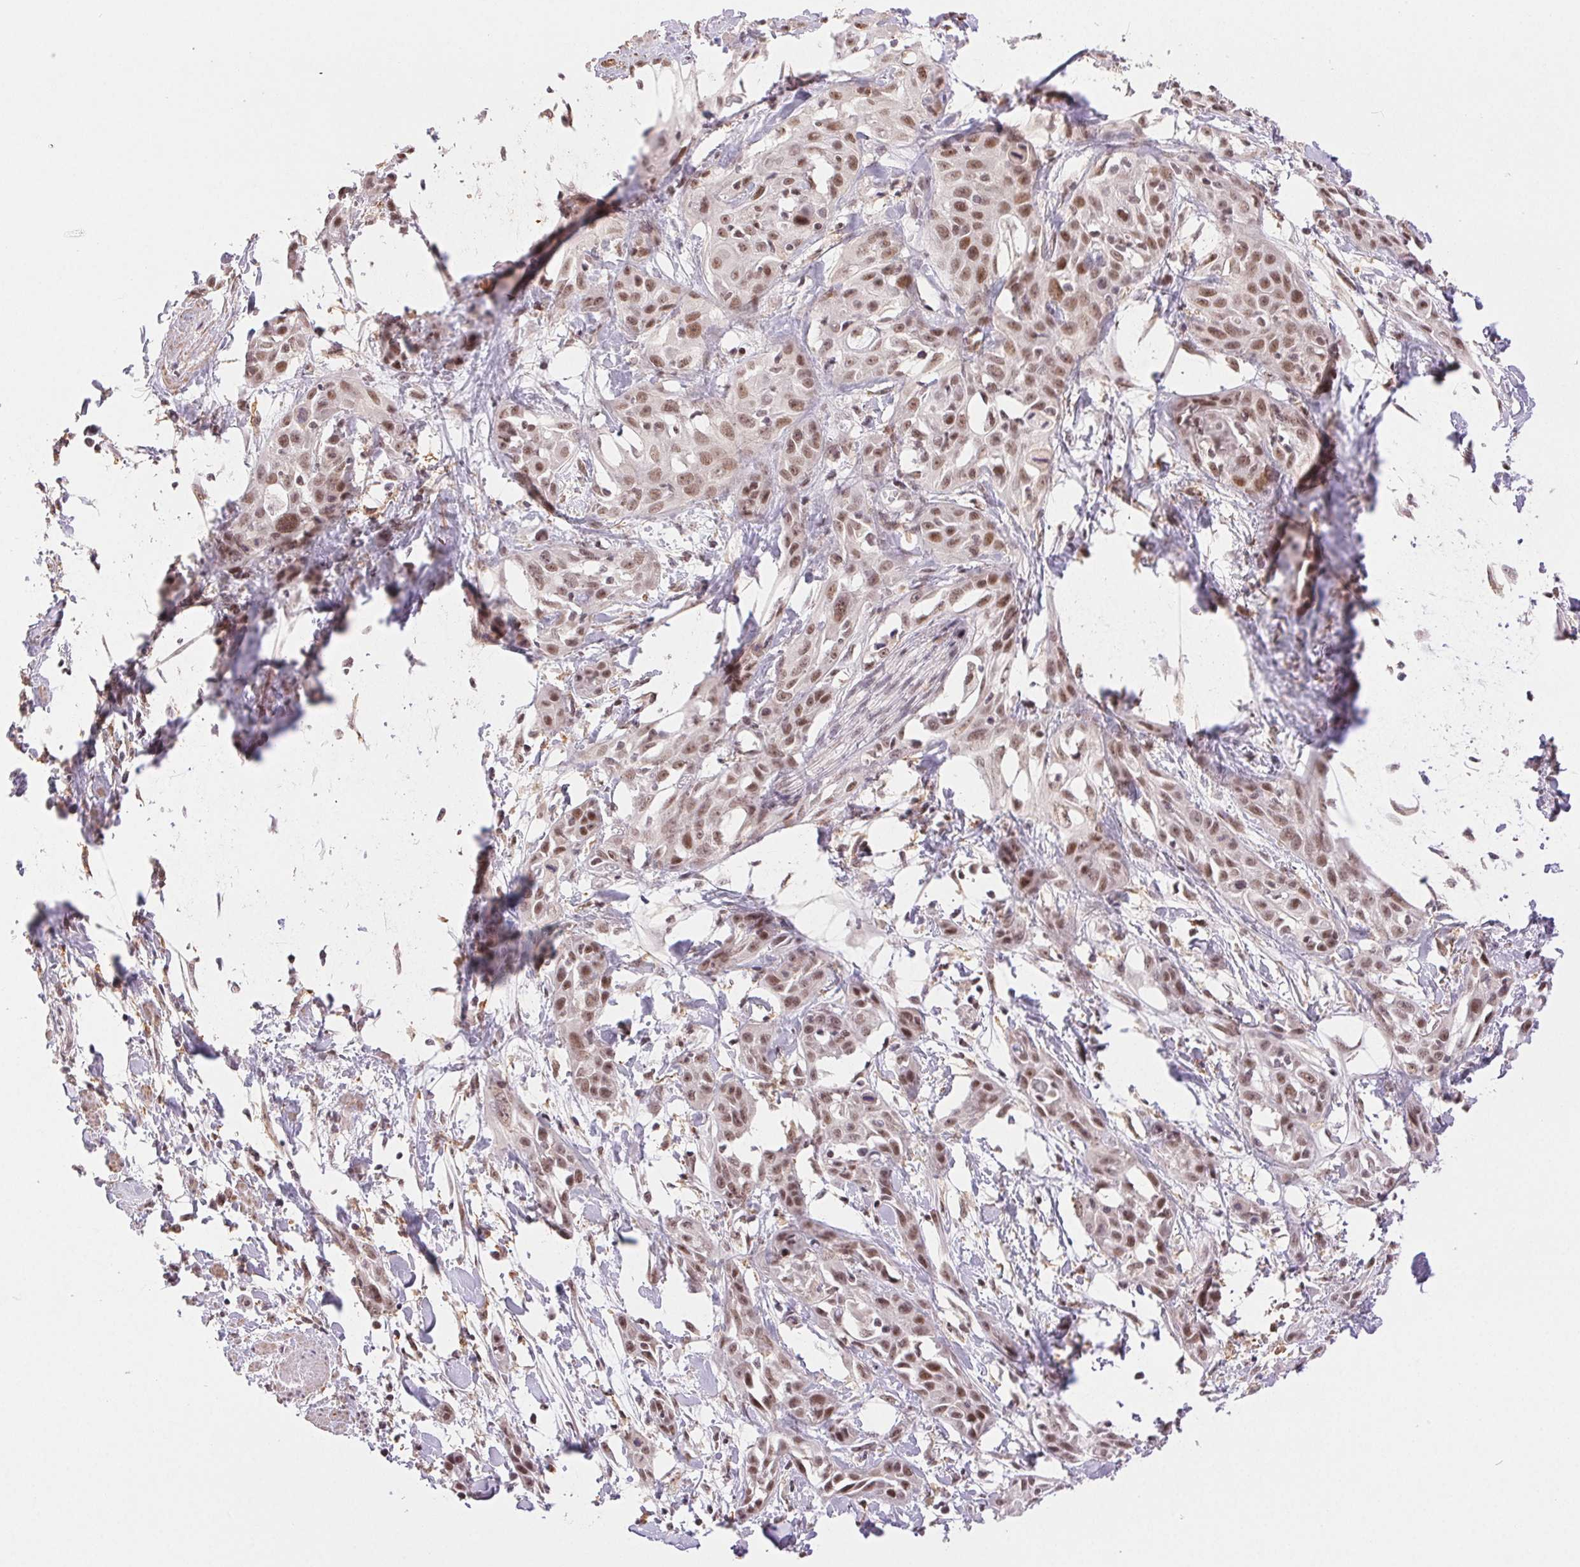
{"staining": {"intensity": "moderate", "quantity": ">75%", "location": "nuclear"}, "tissue": "skin cancer", "cell_type": "Tumor cells", "image_type": "cancer", "snomed": [{"axis": "morphology", "description": "Squamous cell carcinoma, NOS"}, {"axis": "topography", "description": "Skin"}, {"axis": "topography", "description": "Anal"}], "caption": "Immunohistochemical staining of skin squamous cell carcinoma shows medium levels of moderate nuclear positivity in about >75% of tumor cells. (DAB IHC with brightfield microscopy, high magnification).", "gene": "PRPF18", "patient": {"sex": "male", "age": 64}}